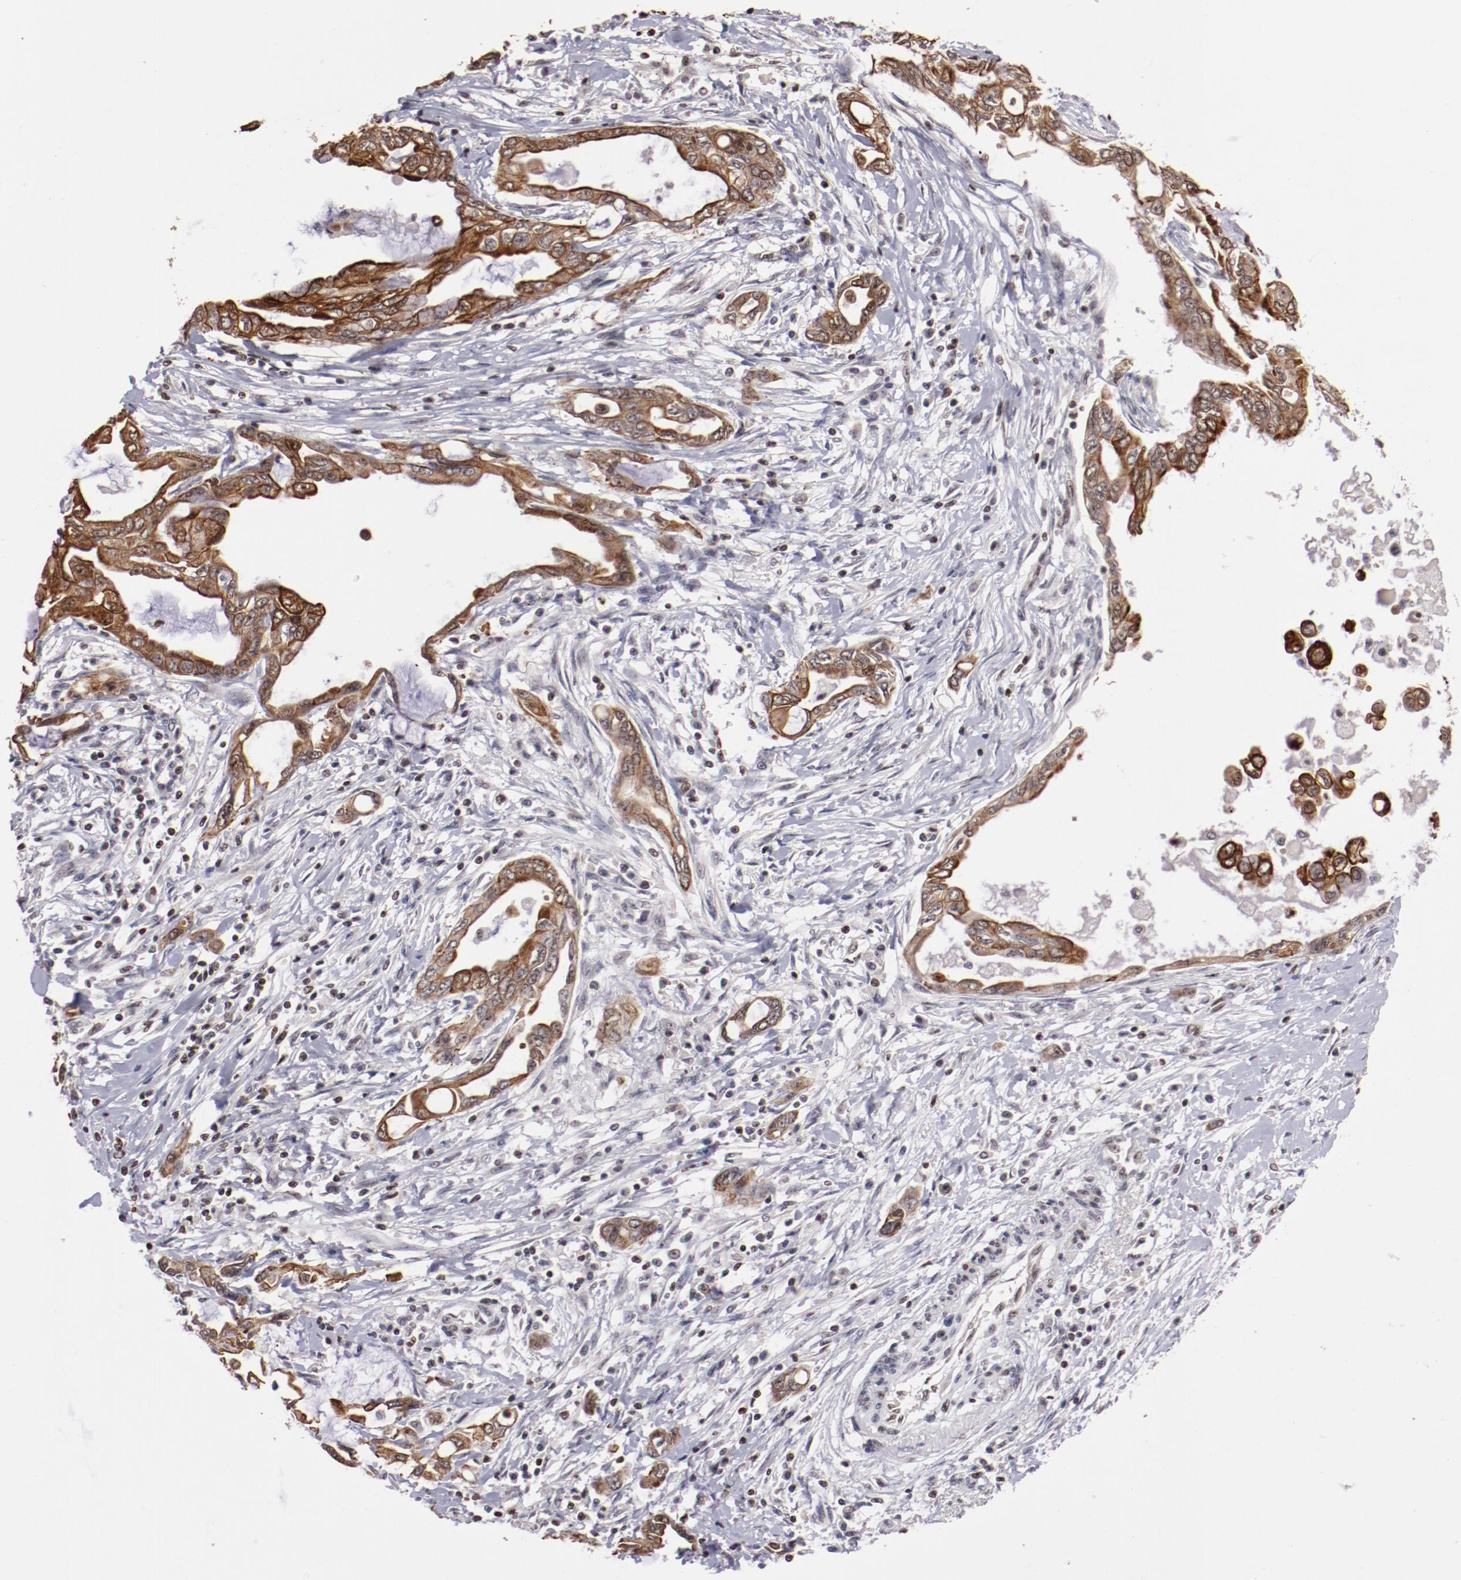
{"staining": {"intensity": "moderate", "quantity": "25%-75%", "location": "cytoplasmic/membranous,nuclear"}, "tissue": "pancreatic cancer", "cell_type": "Tumor cells", "image_type": "cancer", "snomed": [{"axis": "morphology", "description": "Adenocarcinoma, NOS"}, {"axis": "topography", "description": "Pancreas"}], "caption": "Approximately 25%-75% of tumor cells in pancreatic cancer (adenocarcinoma) demonstrate moderate cytoplasmic/membranous and nuclear protein staining as visualized by brown immunohistochemical staining.", "gene": "DDX24", "patient": {"sex": "female", "age": 57}}